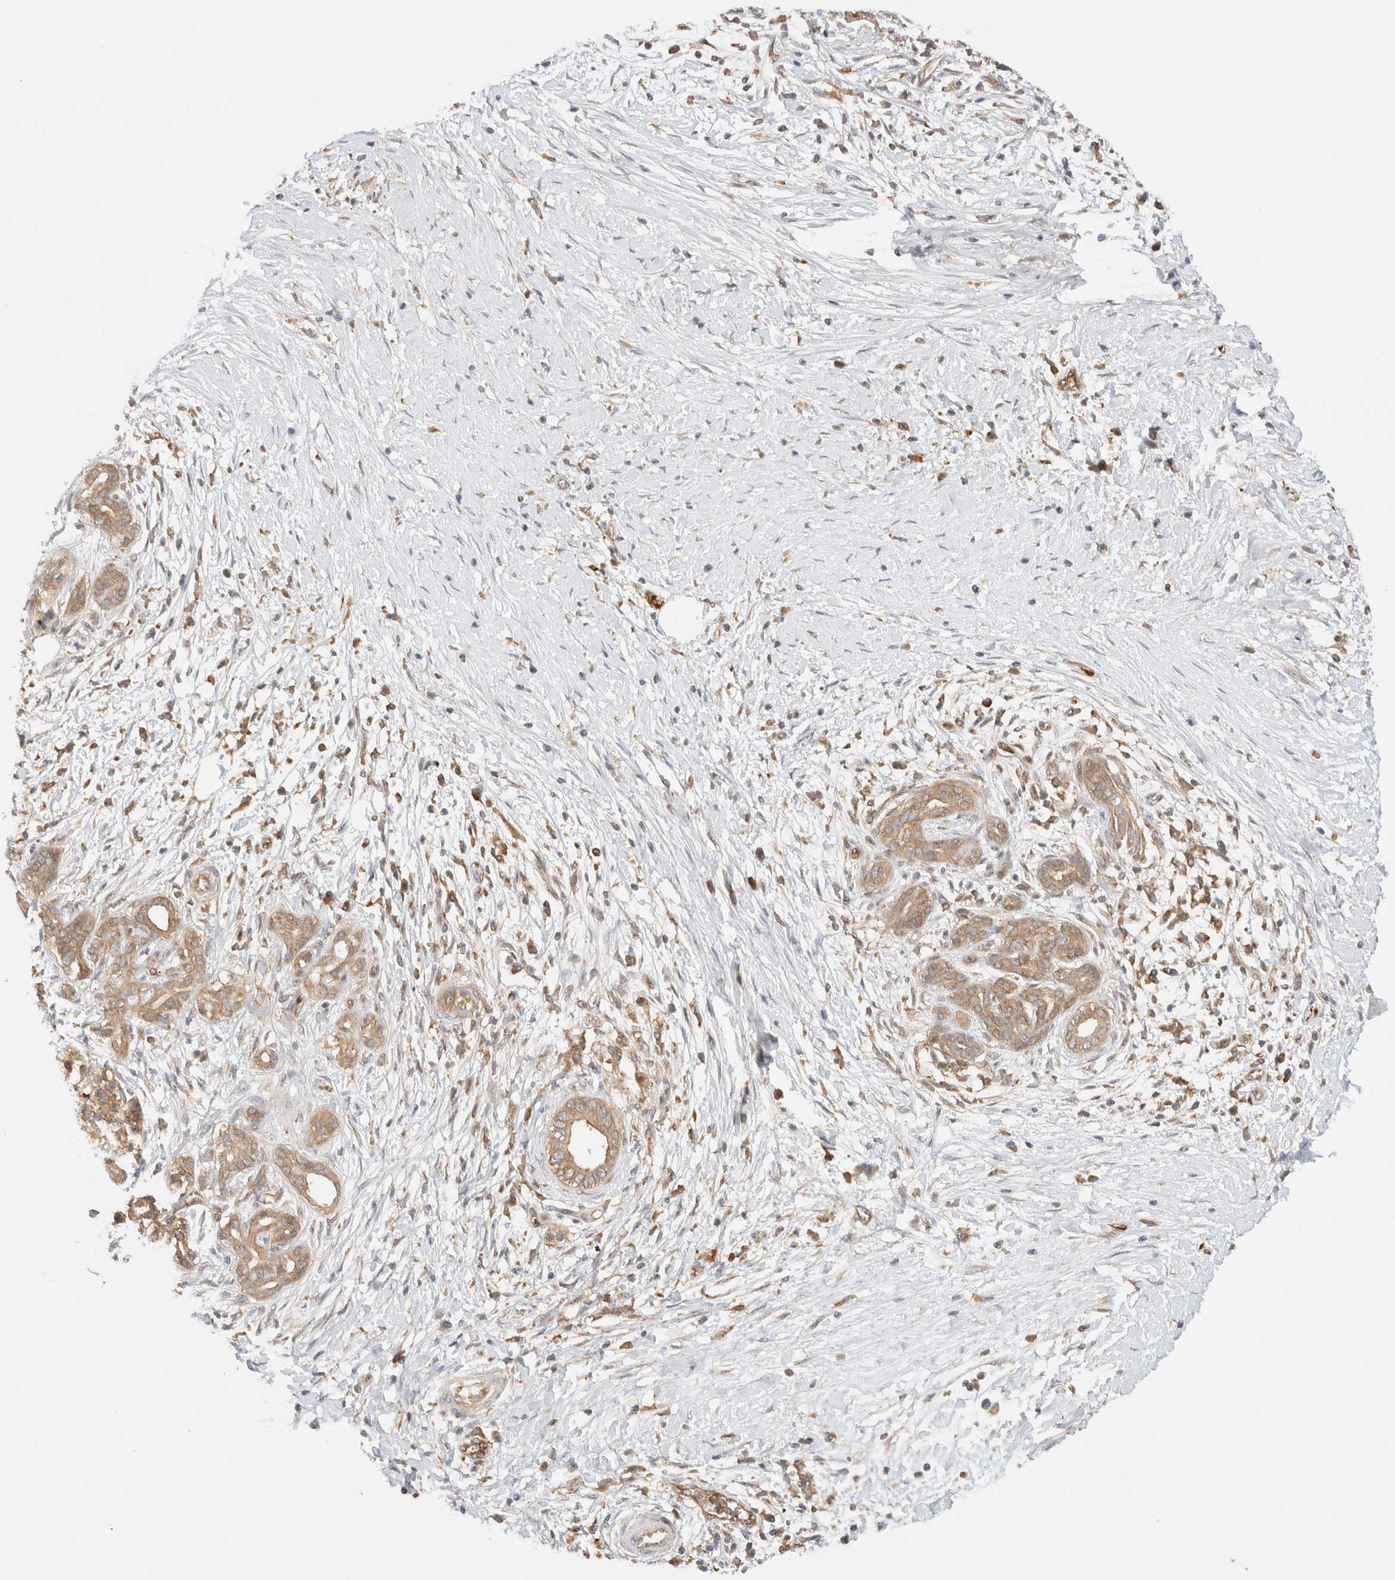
{"staining": {"intensity": "weak", "quantity": ">75%", "location": "cytoplasmic/membranous"}, "tissue": "pancreatic cancer", "cell_type": "Tumor cells", "image_type": "cancer", "snomed": [{"axis": "morphology", "description": "Adenocarcinoma, NOS"}, {"axis": "topography", "description": "Pancreas"}], "caption": "A photomicrograph showing weak cytoplasmic/membranous positivity in approximately >75% of tumor cells in pancreatic cancer, as visualized by brown immunohistochemical staining.", "gene": "RABEP1", "patient": {"sex": "male", "age": 58}}